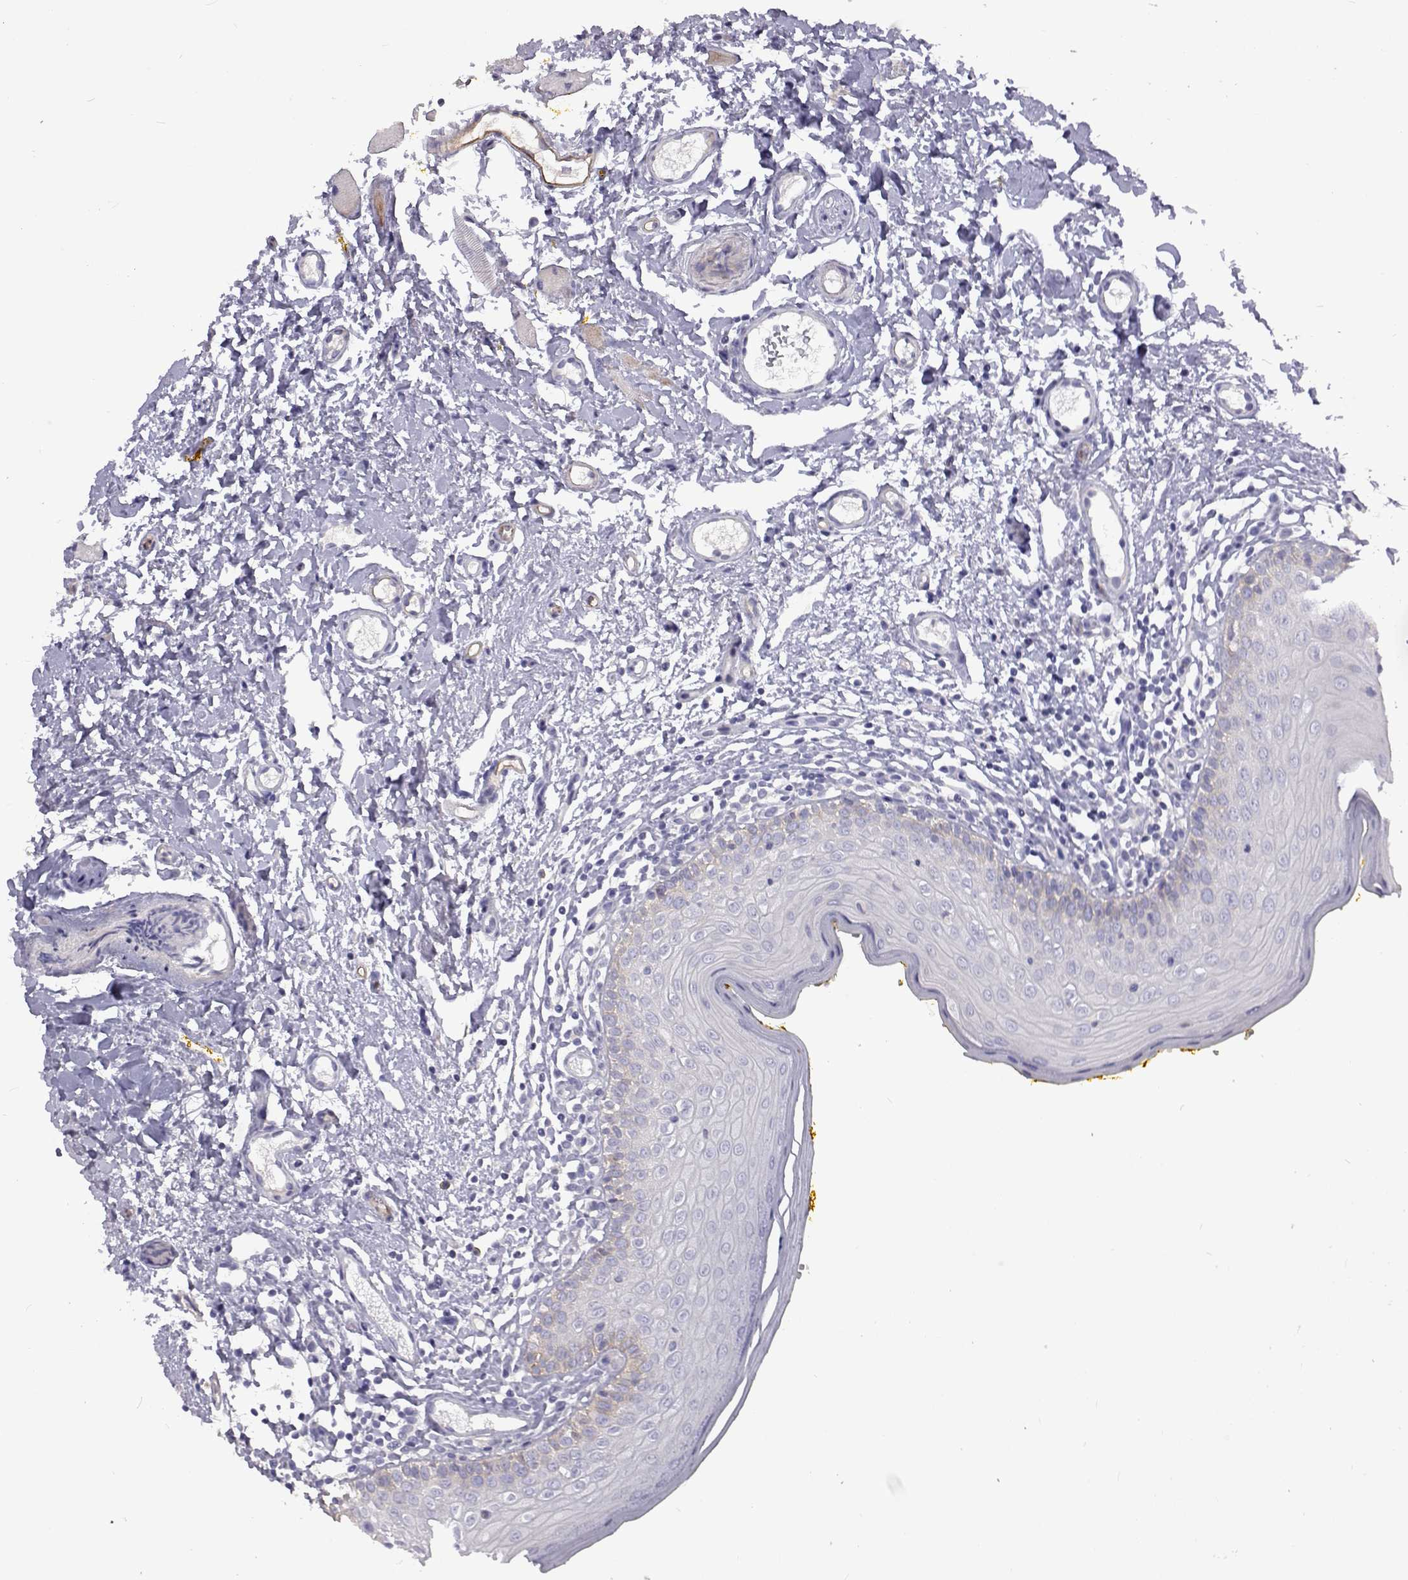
{"staining": {"intensity": "negative", "quantity": "none", "location": "none"}, "tissue": "oral mucosa", "cell_type": "Squamous epithelial cells", "image_type": "normal", "snomed": [{"axis": "morphology", "description": "Normal tissue, NOS"}, {"axis": "topography", "description": "Oral tissue"}, {"axis": "topography", "description": "Tounge, NOS"}], "caption": "An image of oral mucosa stained for a protein reveals no brown staining in squamous epithelial cells.", "gene": "NPR3", "patient": {"sex": "female", "age": 58}}